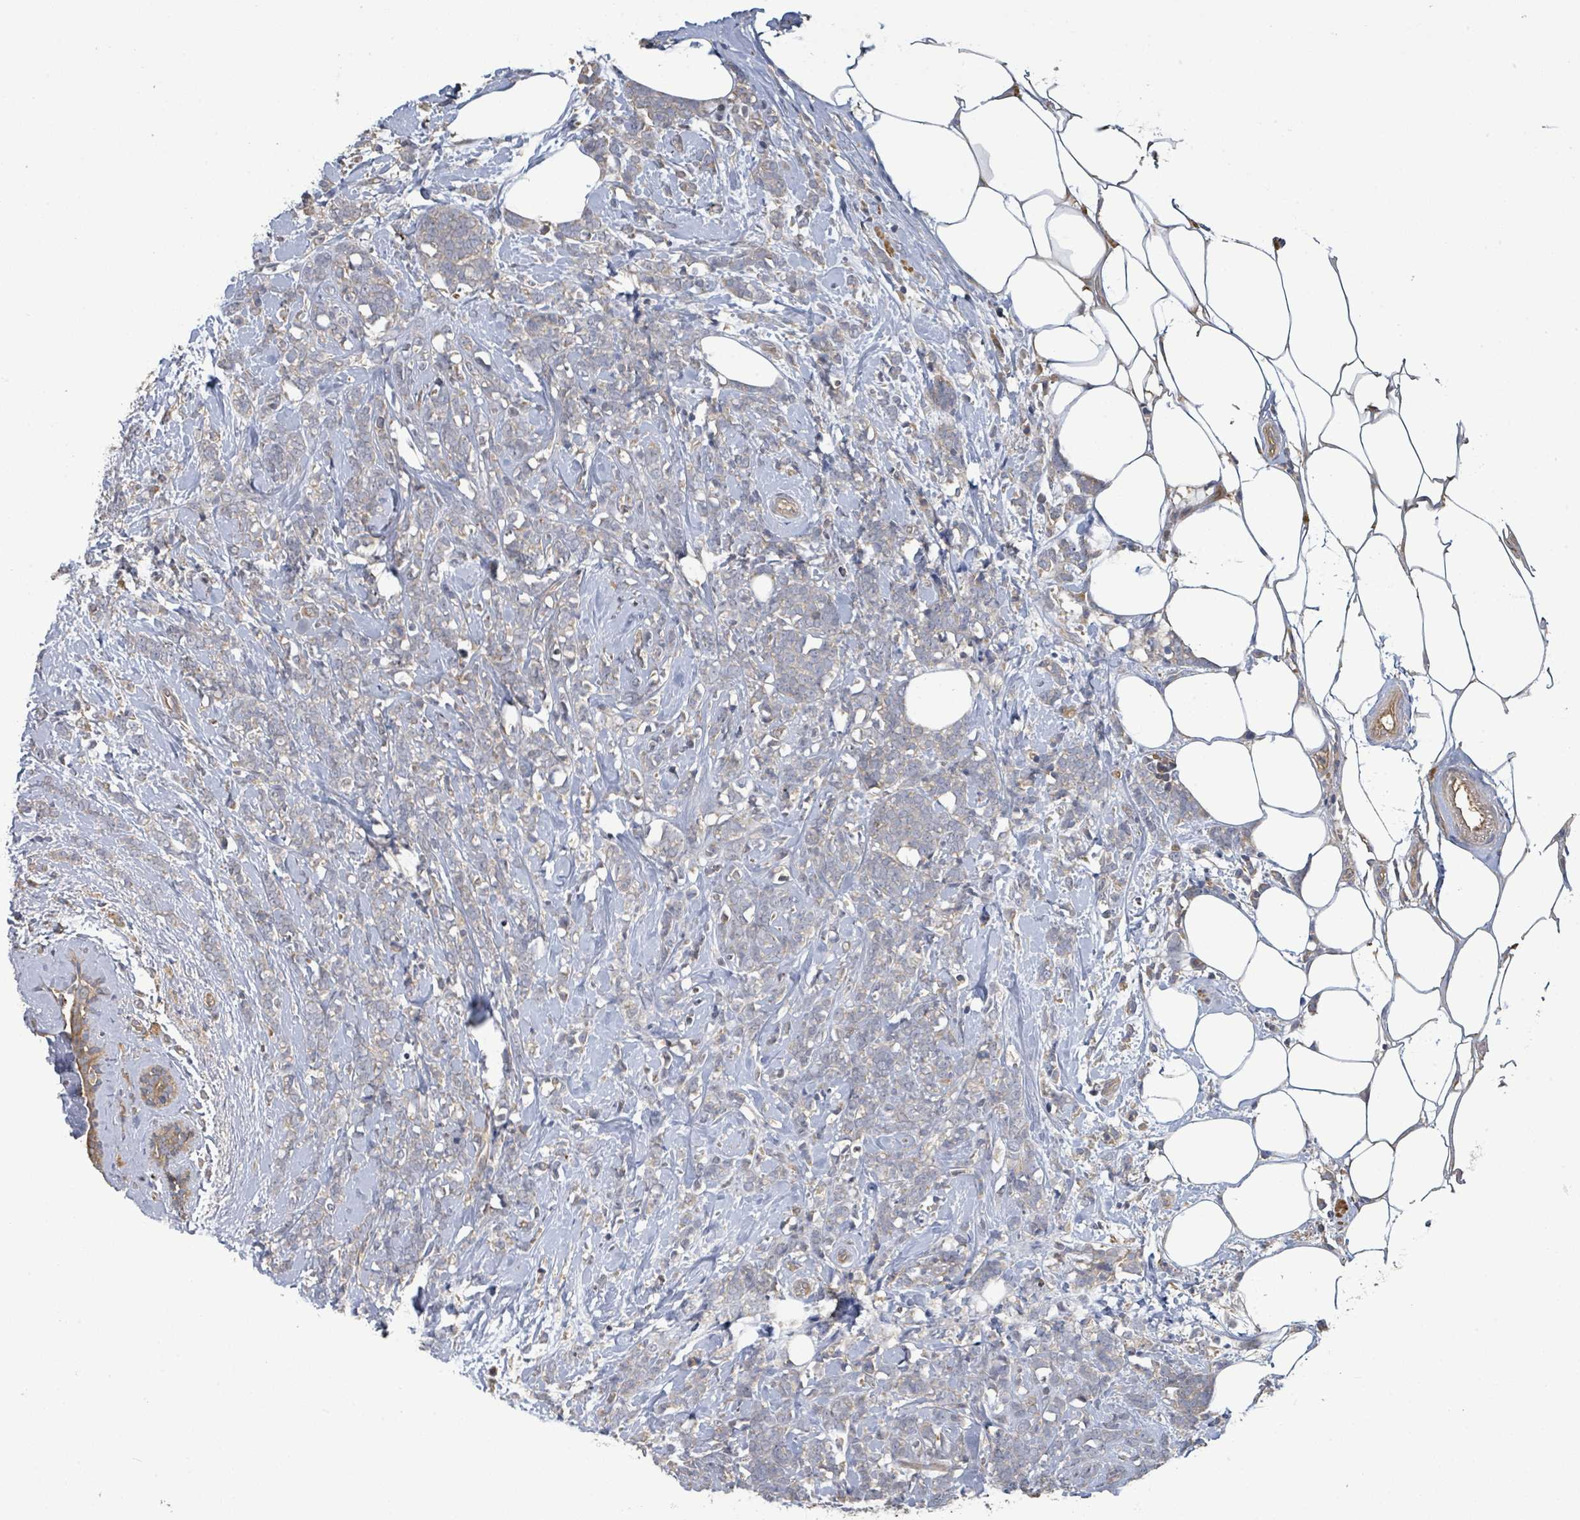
{"staining": {"intensity": "weak", "quantity": "<25%", "location": "cytoplasmic/membranous"}, "tissue": "breast cancer", "cell_type": "Tumor cells", "image_type": "cancer", "snomed": [{"axis": "morphology", "description": "Lobular carcinoma"}, {"axis": "topography", "description": "Breast"}], "caption": "Breast cancer (lobular carcinoma) stained for a protein using immunohistochemistry (IHC) shows no positivity tumor cells.", "gene": "STARD4", "patient": {"sex": "female", "age": 58}}